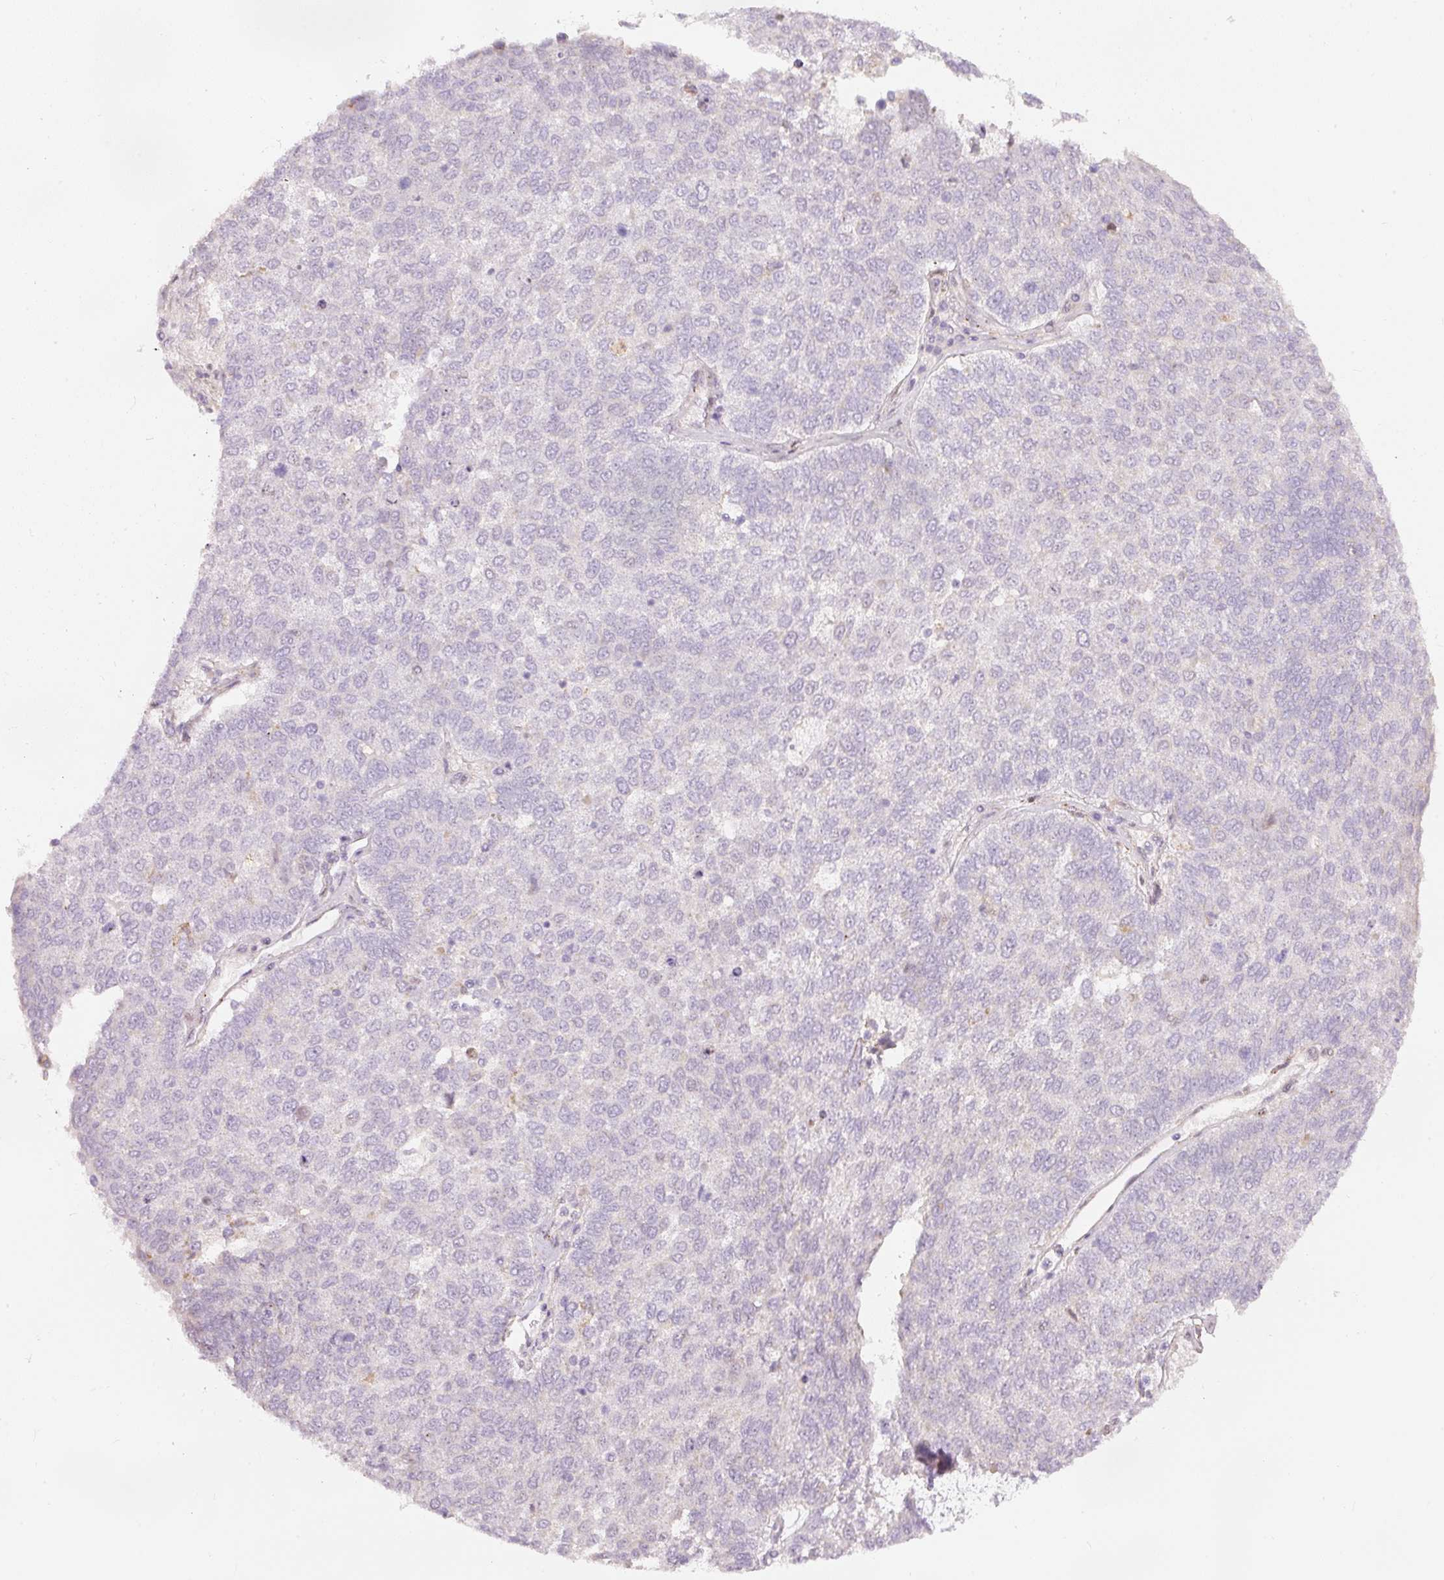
{"staining": {"intensity": "negative", "quantity": "none", "location": "none"}, "tissue": "lung cancer", "cell_type": "Tumor cells", "image_type": "cancer", "snomed": [{"axis": "morphology", "description": "Squamous cell carcinoma, NOS"}, {"axis": "topography", "description": "Lung"}], "caption": "A photomicrograph of human lung squamous cell carcinoma is negative for staining in tumor cells.", "gene": "RNF39", "patient": {"sex": "male", "age": 73}}